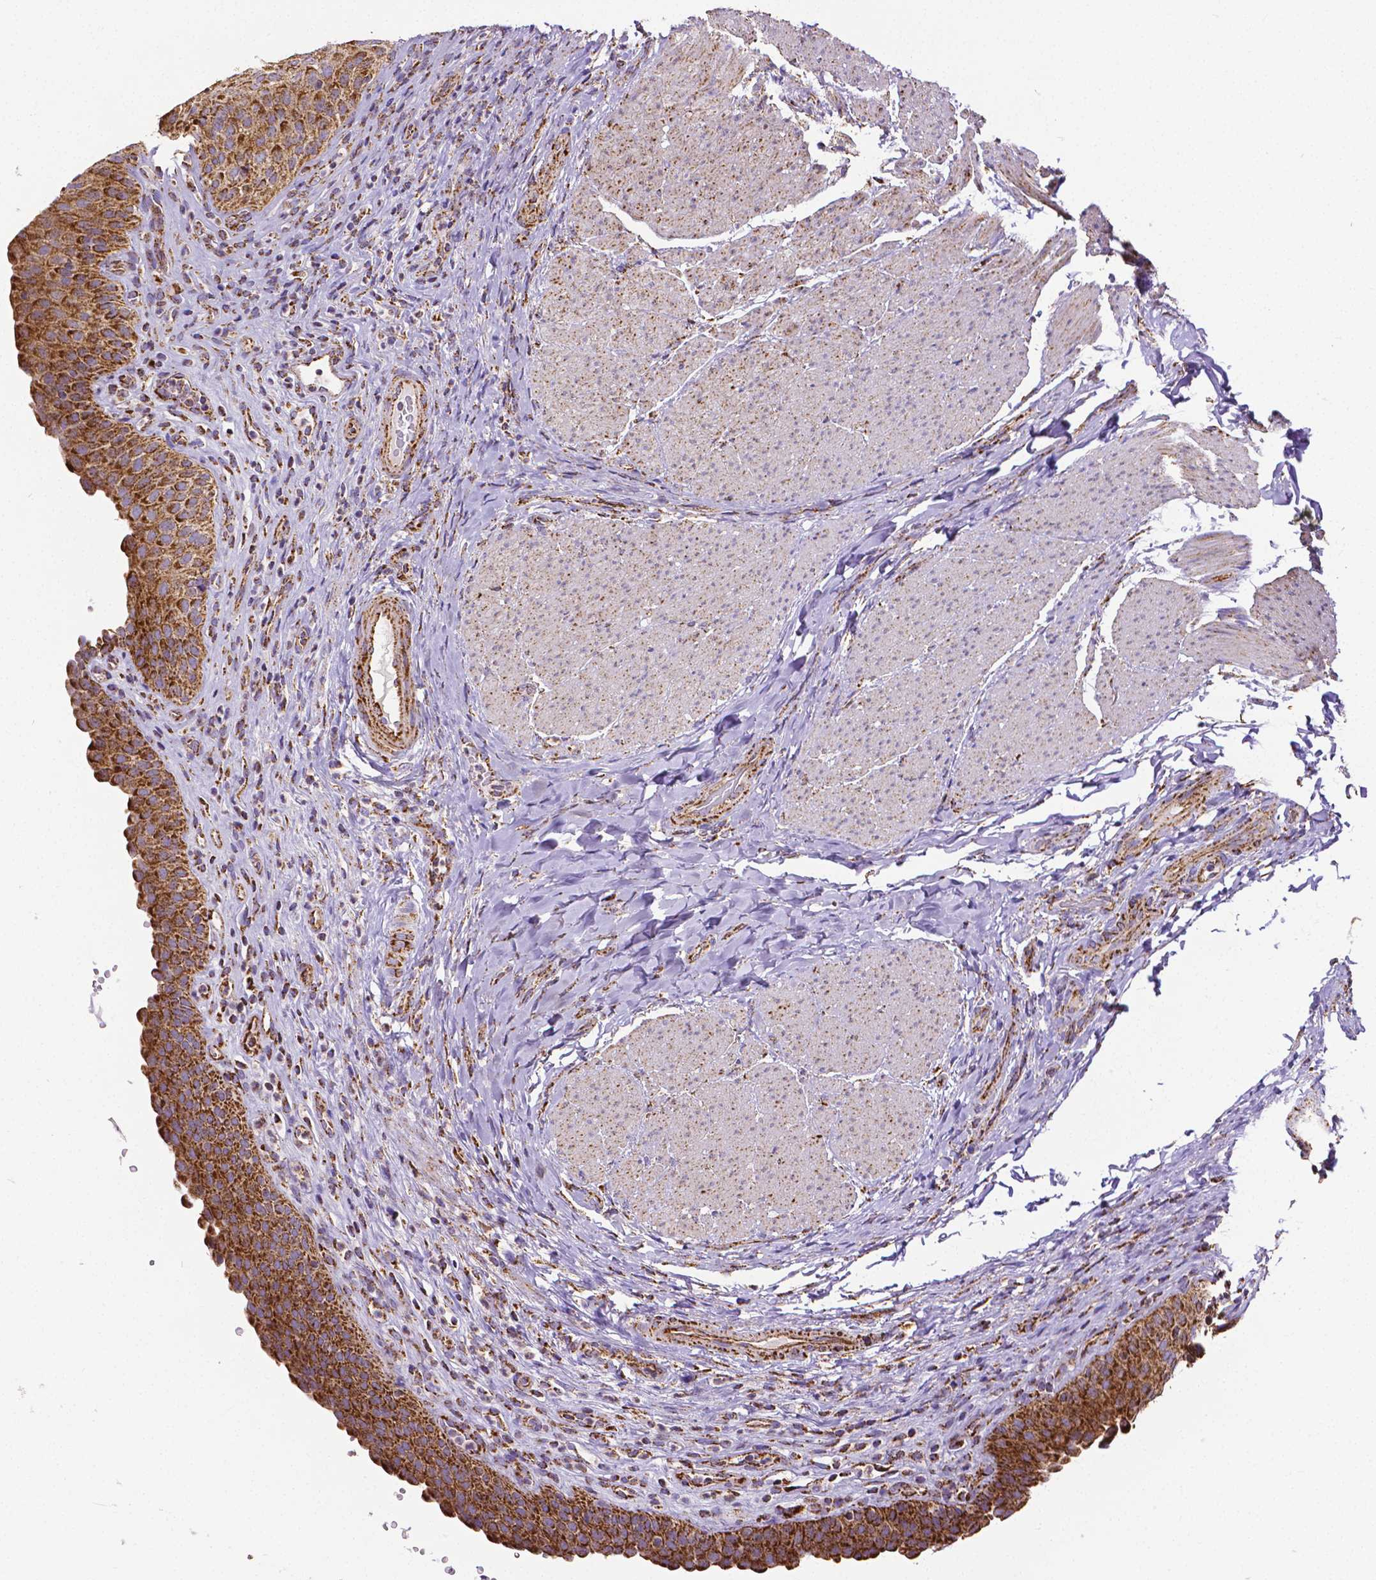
{"staining": {"intensity": "strong", "quantity": ">75%", "location": "cytoplasmic/membranous"}, "tissue": "urinary bladder", "cell_type": "Urothelial cells", "image_type": "normal", "snomed": [{"axis": "morphology", "description": "Normal tissue, NOS"}, {"axis": "topography", "description": "Urinary bladder"}, {"axis": "topography", "description": "Peripheral nerve tissue"}], "caption": "Immunohistochemical staining of normal human urinary bladder exhibits high levels of strong cytoplasmic/membranous positivity in approximately >75% of urothelial cells. (brown staining indicates protein expression, while blue staining denotes nuclei).", "gene": "MACC1", "patient": {"sex": "male", "age": 66}}